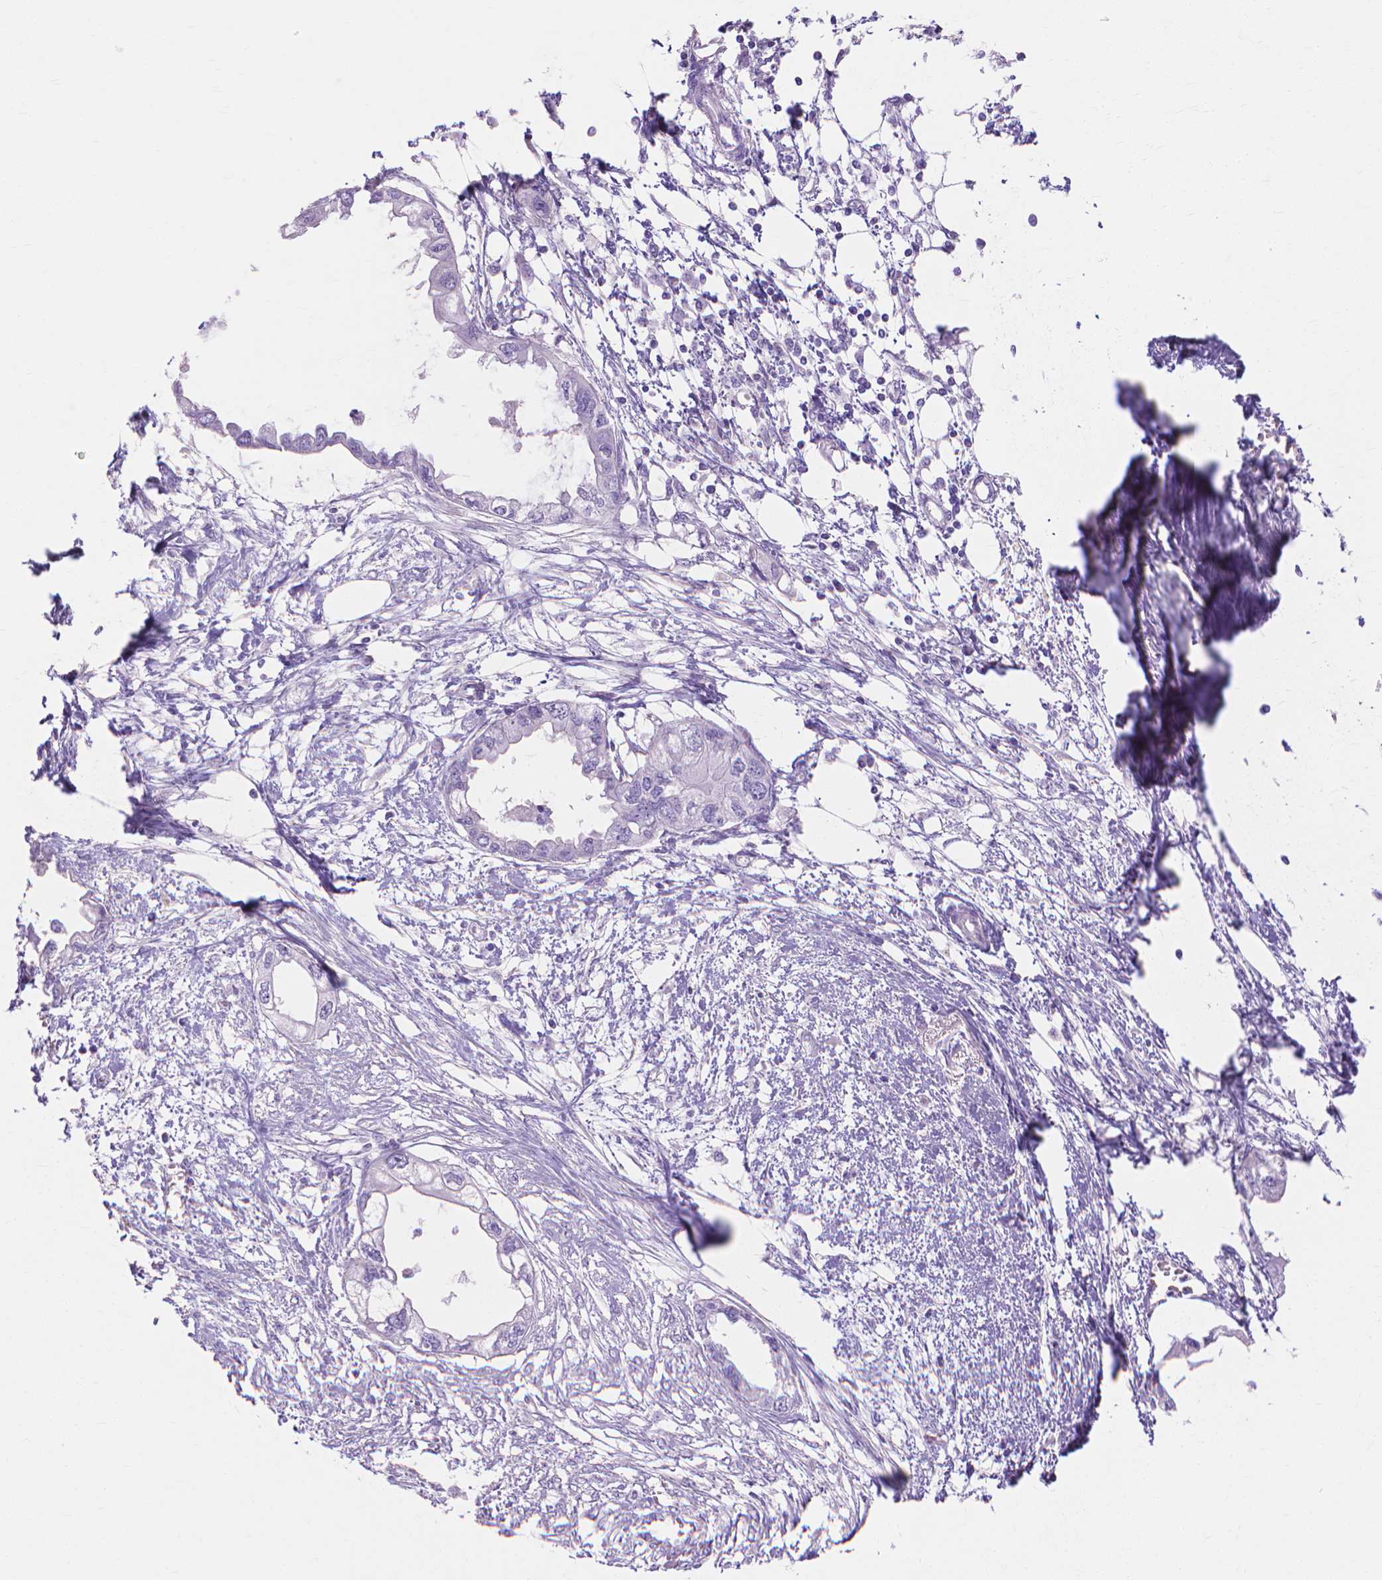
{"staining": {"intensity": "negative", "quantity": "none", "location": "none"}, "tissue": "endometrial cancer", "cell_type": "Tumor cells", "image_type": "cancer", "snomed": [{"axis": "morphology", "description": "Adenocarcinoma, NOS"}, {"axis": "morphology", "description": "Adenocarcinoma, metastatic, NOS"}, {"axis": "topography", "description": "Adipose tissue"}, {"axis": "topography", "description": "Endometrium"}], "caption": "DAB (3,3'-diaminobenzidine) immunohistochemical staining of human endometrial cancer (metastatic adenocarcinoma) exhibits no significant positivity in tumor cells.", "gene": "MBLAC1", "patient": {"sex": "female", "age": 67}}